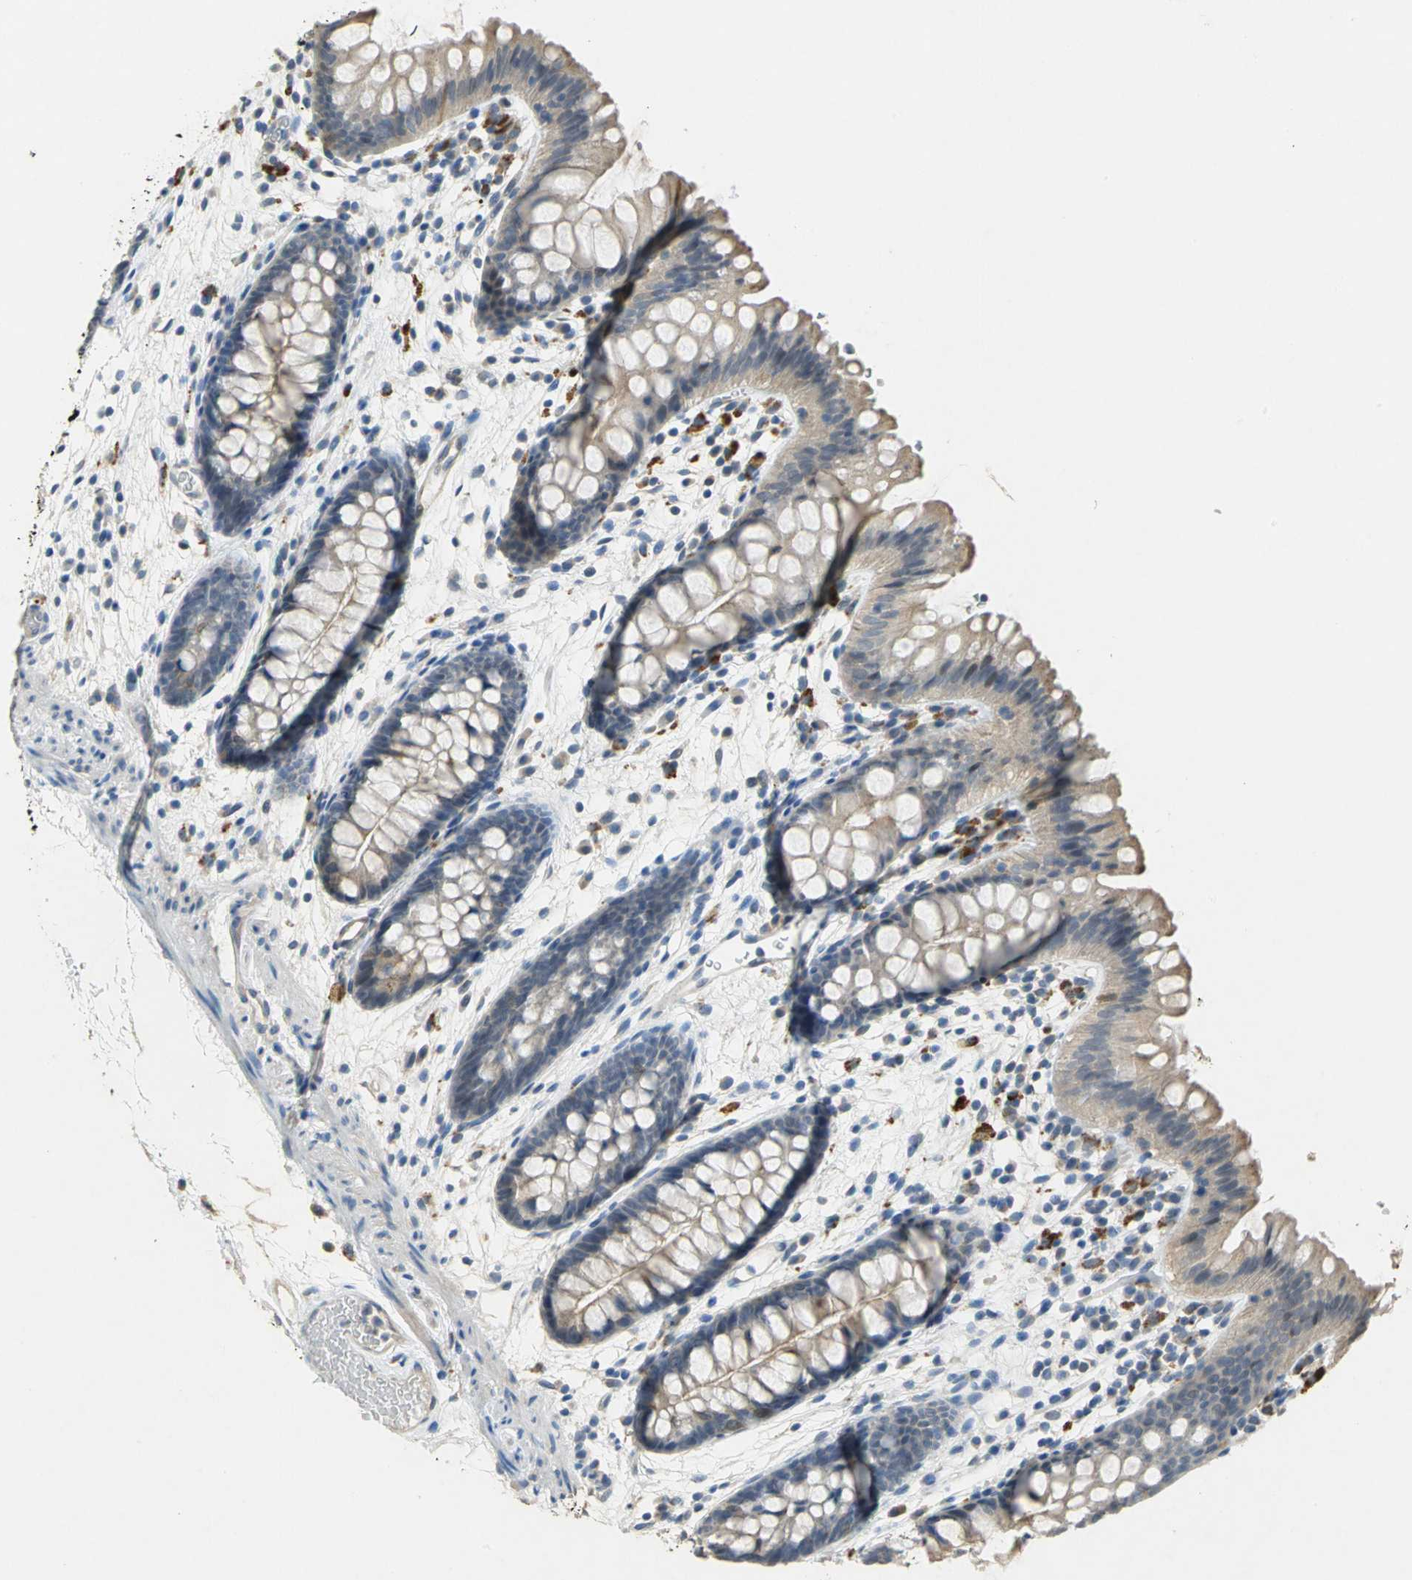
{"staining": {"intensity": "negative", "quantity": "none", "location": "none"}, "tissue": "colon", "cell_type": "Endothelial cells", "image_type": "normal", "snomed": [{"axis": "morphology", "description": "Normal tissue, NOS"}, {"axis": "topography", "description": "Smooth muscle"}, {"axis": "topography", "description": "Colon"}], "caption": "A micrograph of colon stained for a protein reveals no brown staining in endothelial cells.", "gene": "IL17RB", "patient": {"sex": "male", "age": 67}}